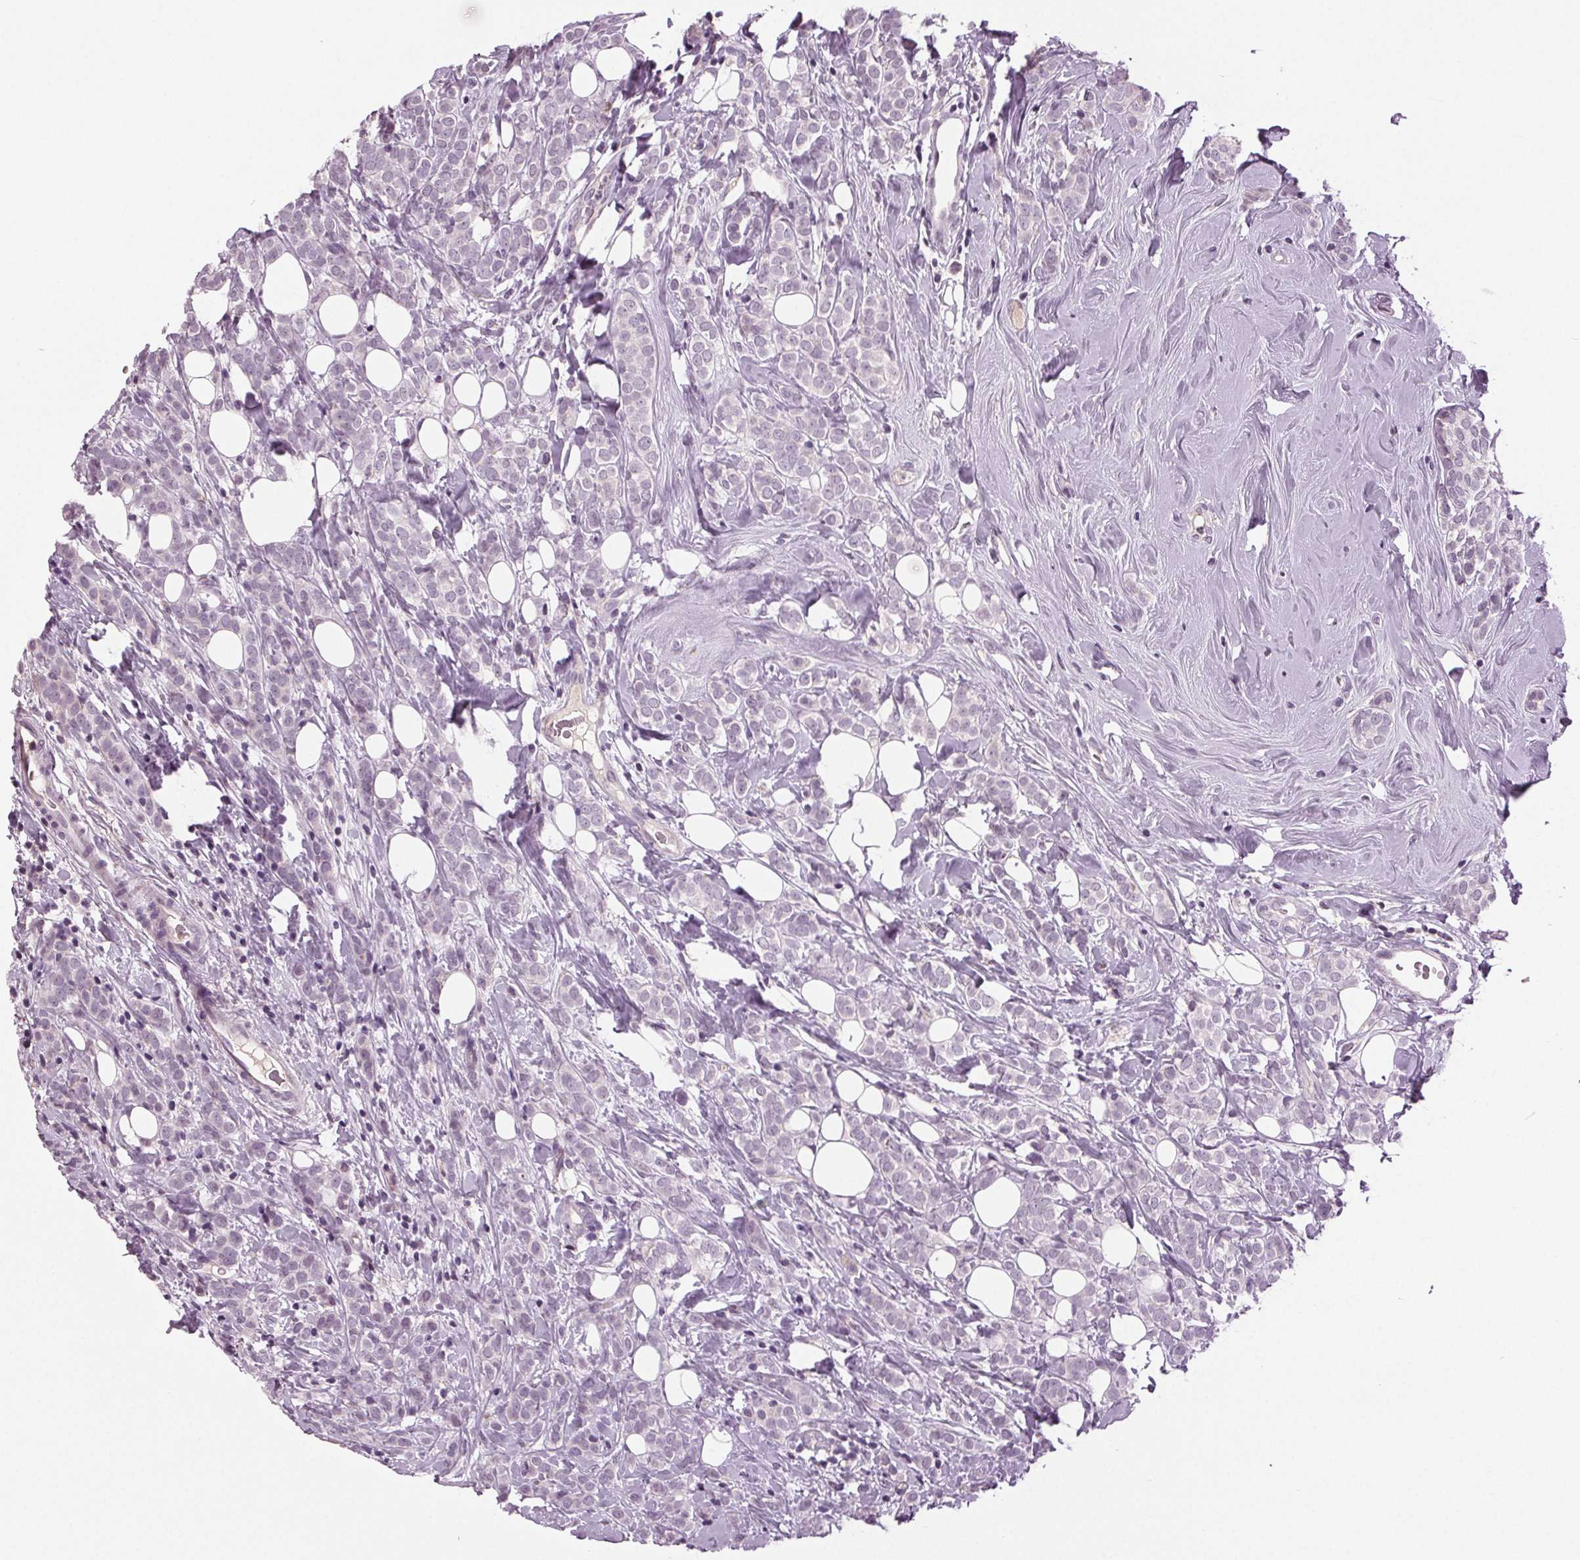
{"staining": {"intensity": "negative", "quantity": "none", "location": "none"}, "tissue": "breast cancer", "cell_type": "Tumor cells", "image_type": "cancer", "snomed": [{"axis": "morphology", "description": "Lobular carcinoma"}, {"axis": "topography", "description": "Breast"}], "caption": "This is a histopathology image of immunohistochemistry staining of breast cancer, which shows no positivity in tumor cells. (DAB (3,3'-diaminobenzidine) immunohistochemistry visualized using brightfield microscopy, high magnification).", "gene": "DNAH12", "patient": {"sex": "female", "age": 49}}